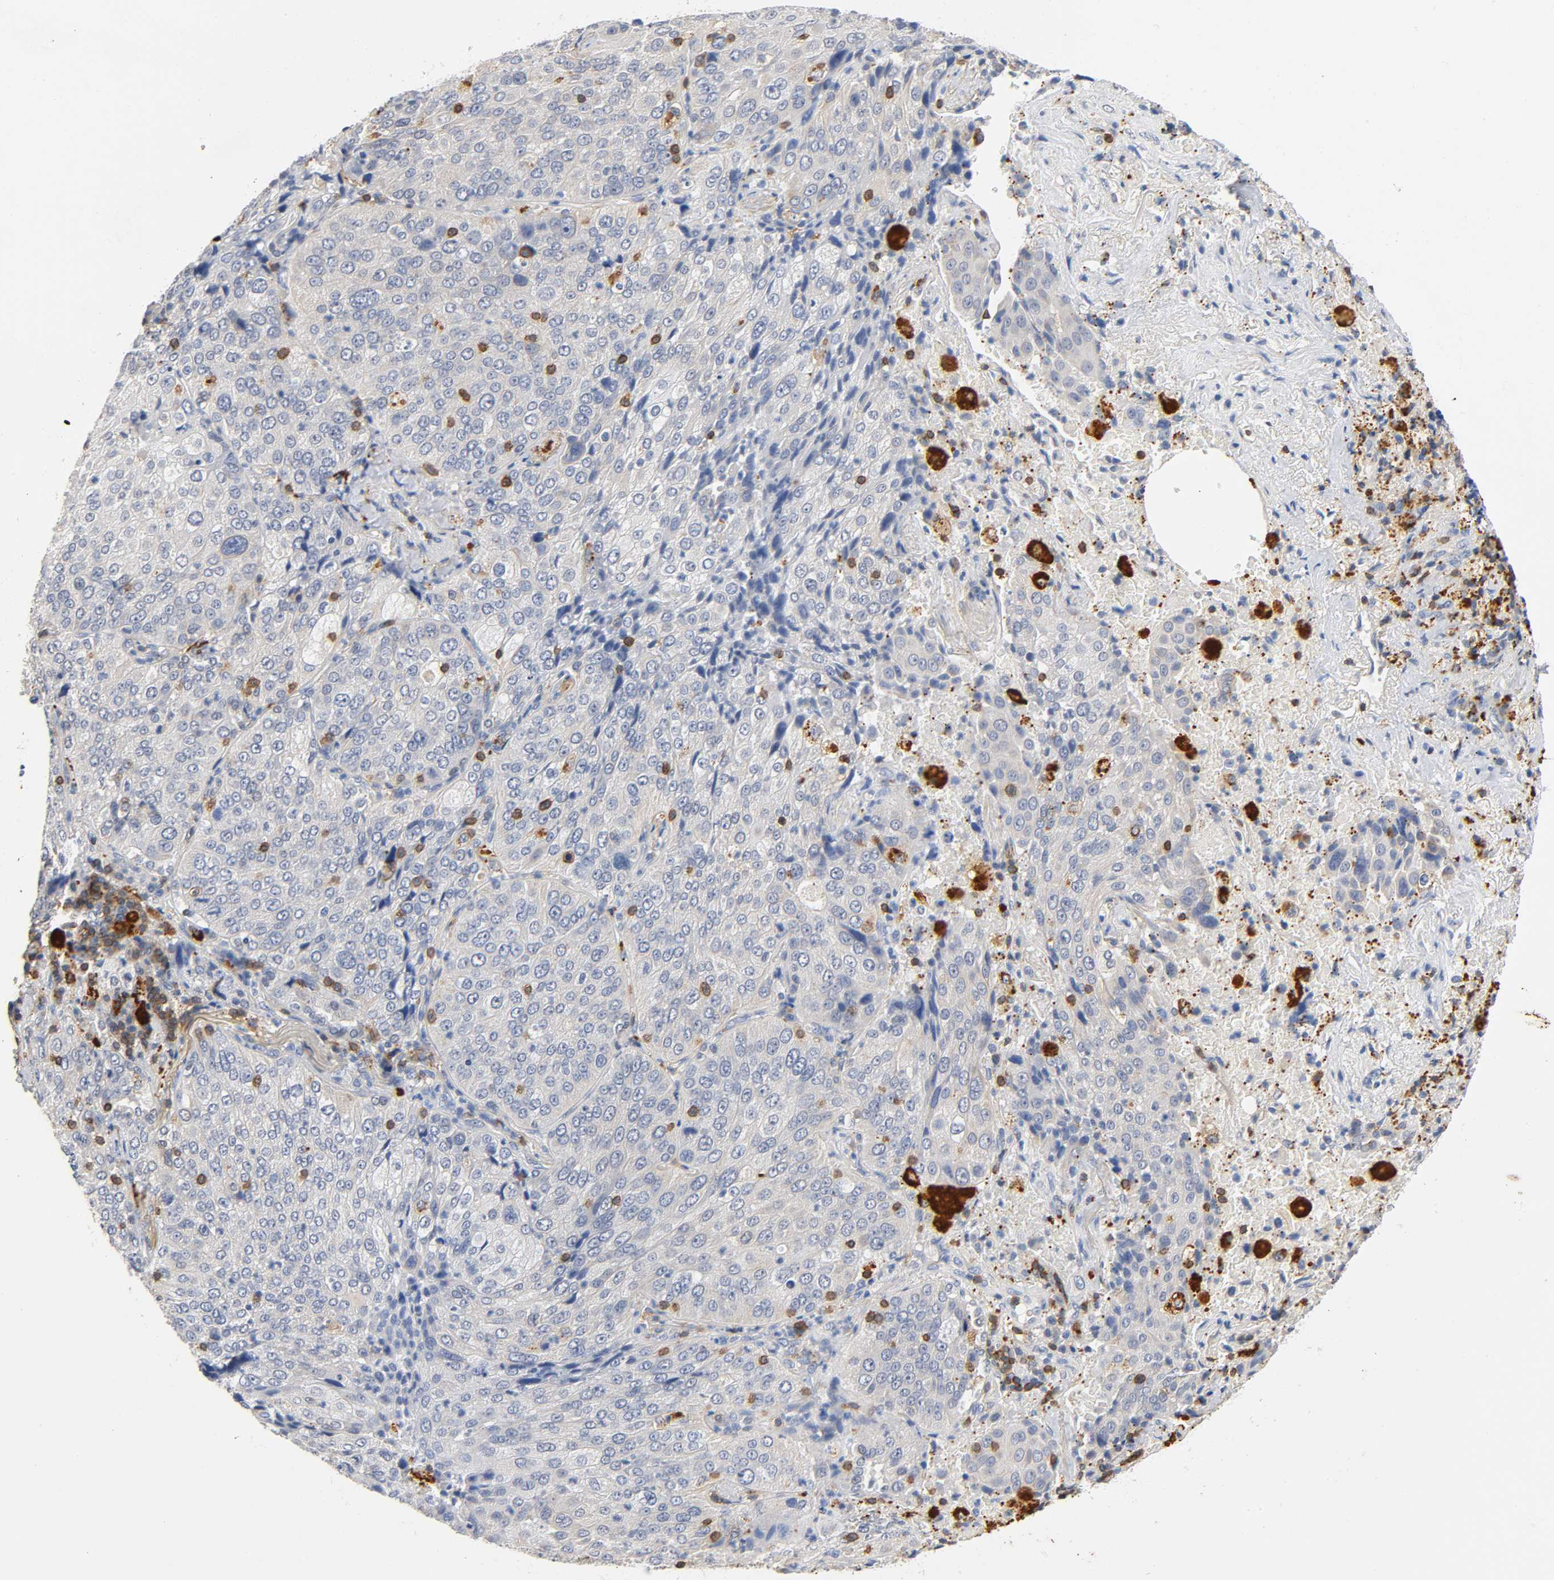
{"staining": {"intensity": "negative", "quantity": "none", "location": "none"}, "tissue": "lung cancer", "cell_type": "Tumor cells", "image_type": "cancer", "snomed": [{"axis": "morphology", "description": "Squamous cell carcinoma, NOS"}, {"axis": "topography", "description": "Lung"}], "caption": "The photomicrograph reveals no significant expression in tumor cells of lung cancer (squamous cell carcinoma).", "gene": "UCKL1", "patient": {"sex": "male", "age": 54}}